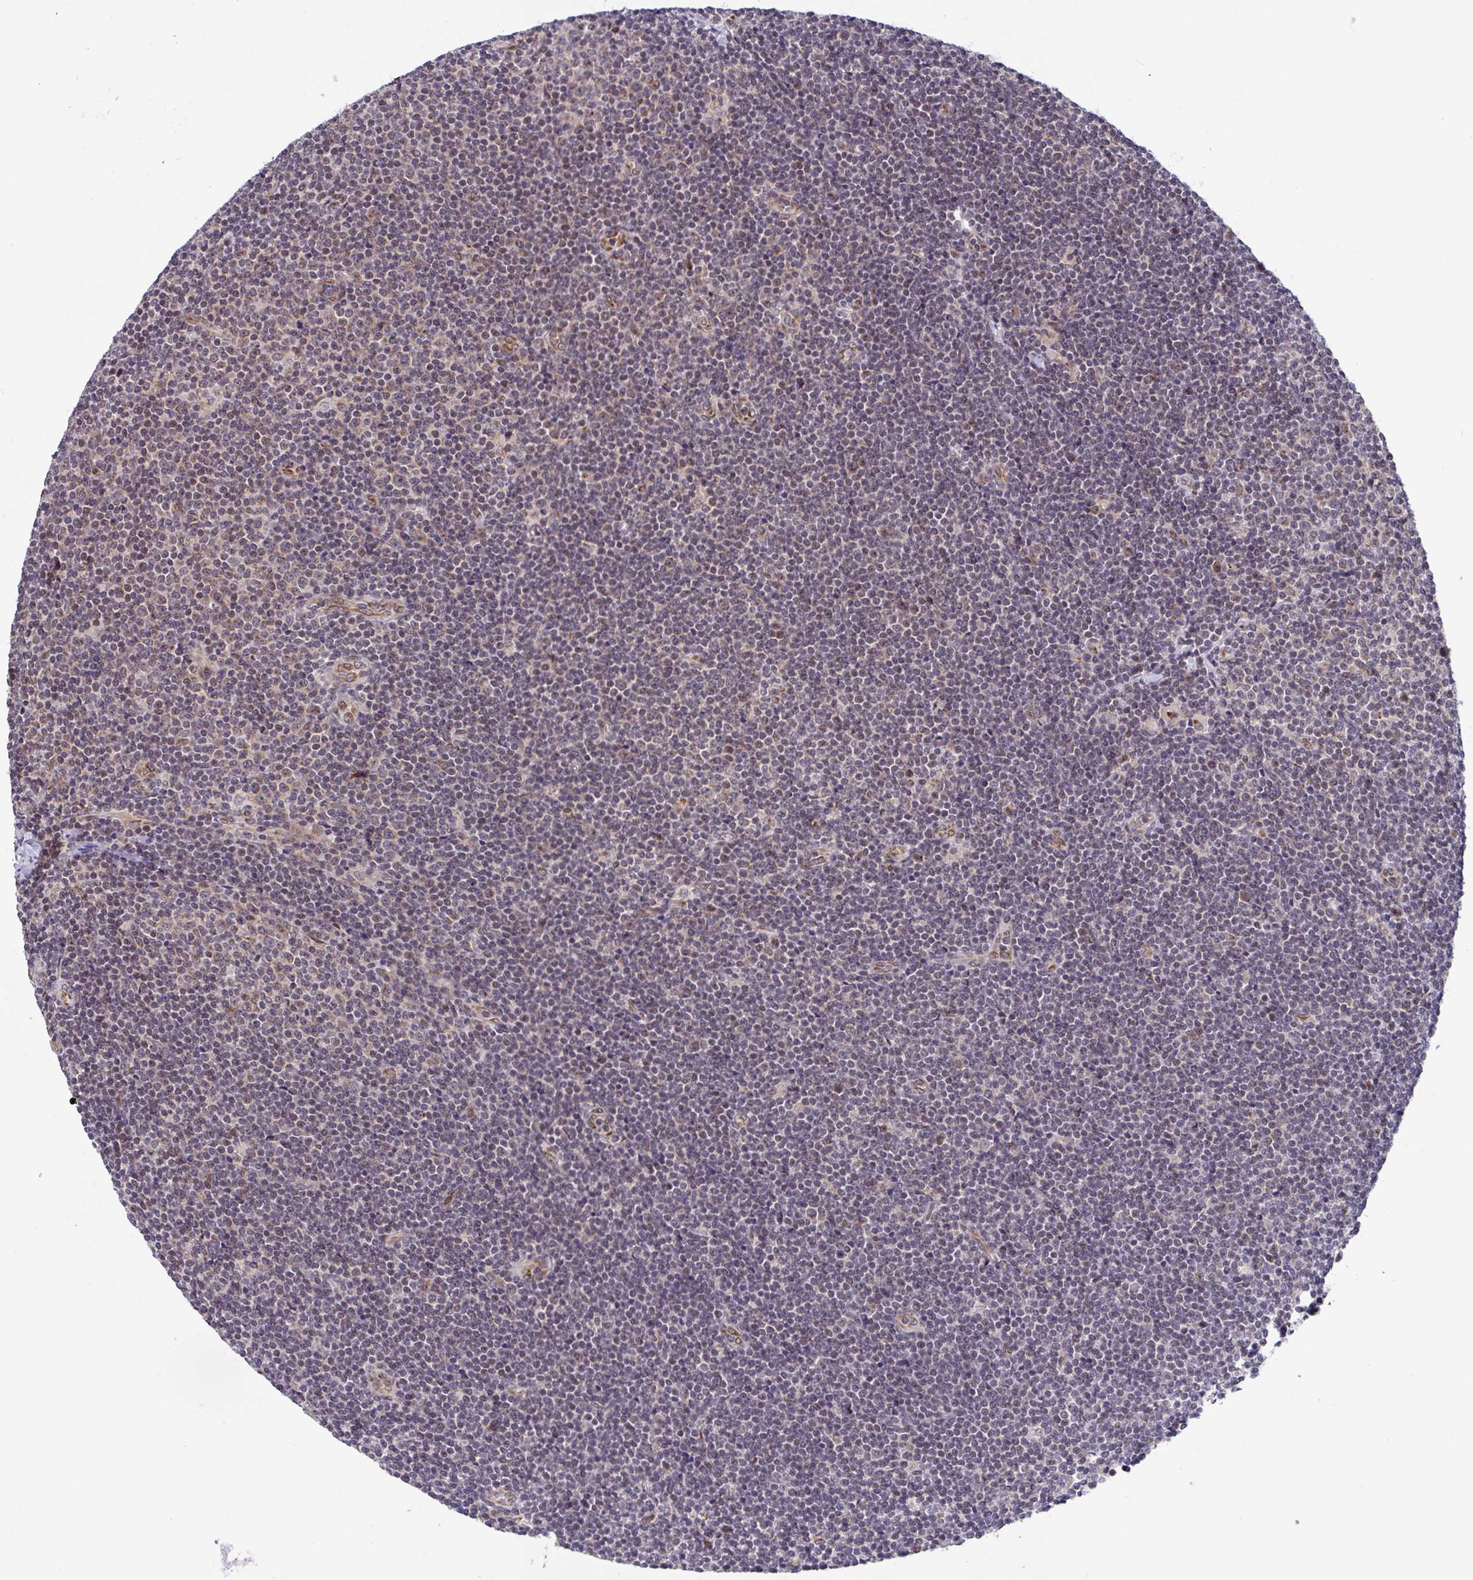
{"staining": {"intensity": "weak", "quantity": "<25%", "location": "cytoplasmic/membranous"}, "tissue": "lymphoma", "cell_type": "Tumor cells", "image_type": "cancer", "snomed": [{"axis": "morphology", "description": "Malignant lymphoma, non-Hodgkin's type, Low grade"}, {"axis": "topography", "description": "Lymph node"}], "caption": "IHC of human low-grade malignant lymphoma, non-Hodgkin's type displays no expression in tumor cells. The staining was performed using DAB to visualize the protein expression in brown, while the nuclei were stained in blue with hematoxylin (Magnification: 20x).", "gene": "ATP5MJ", "patient": {"sex": "male", "age": 48}}